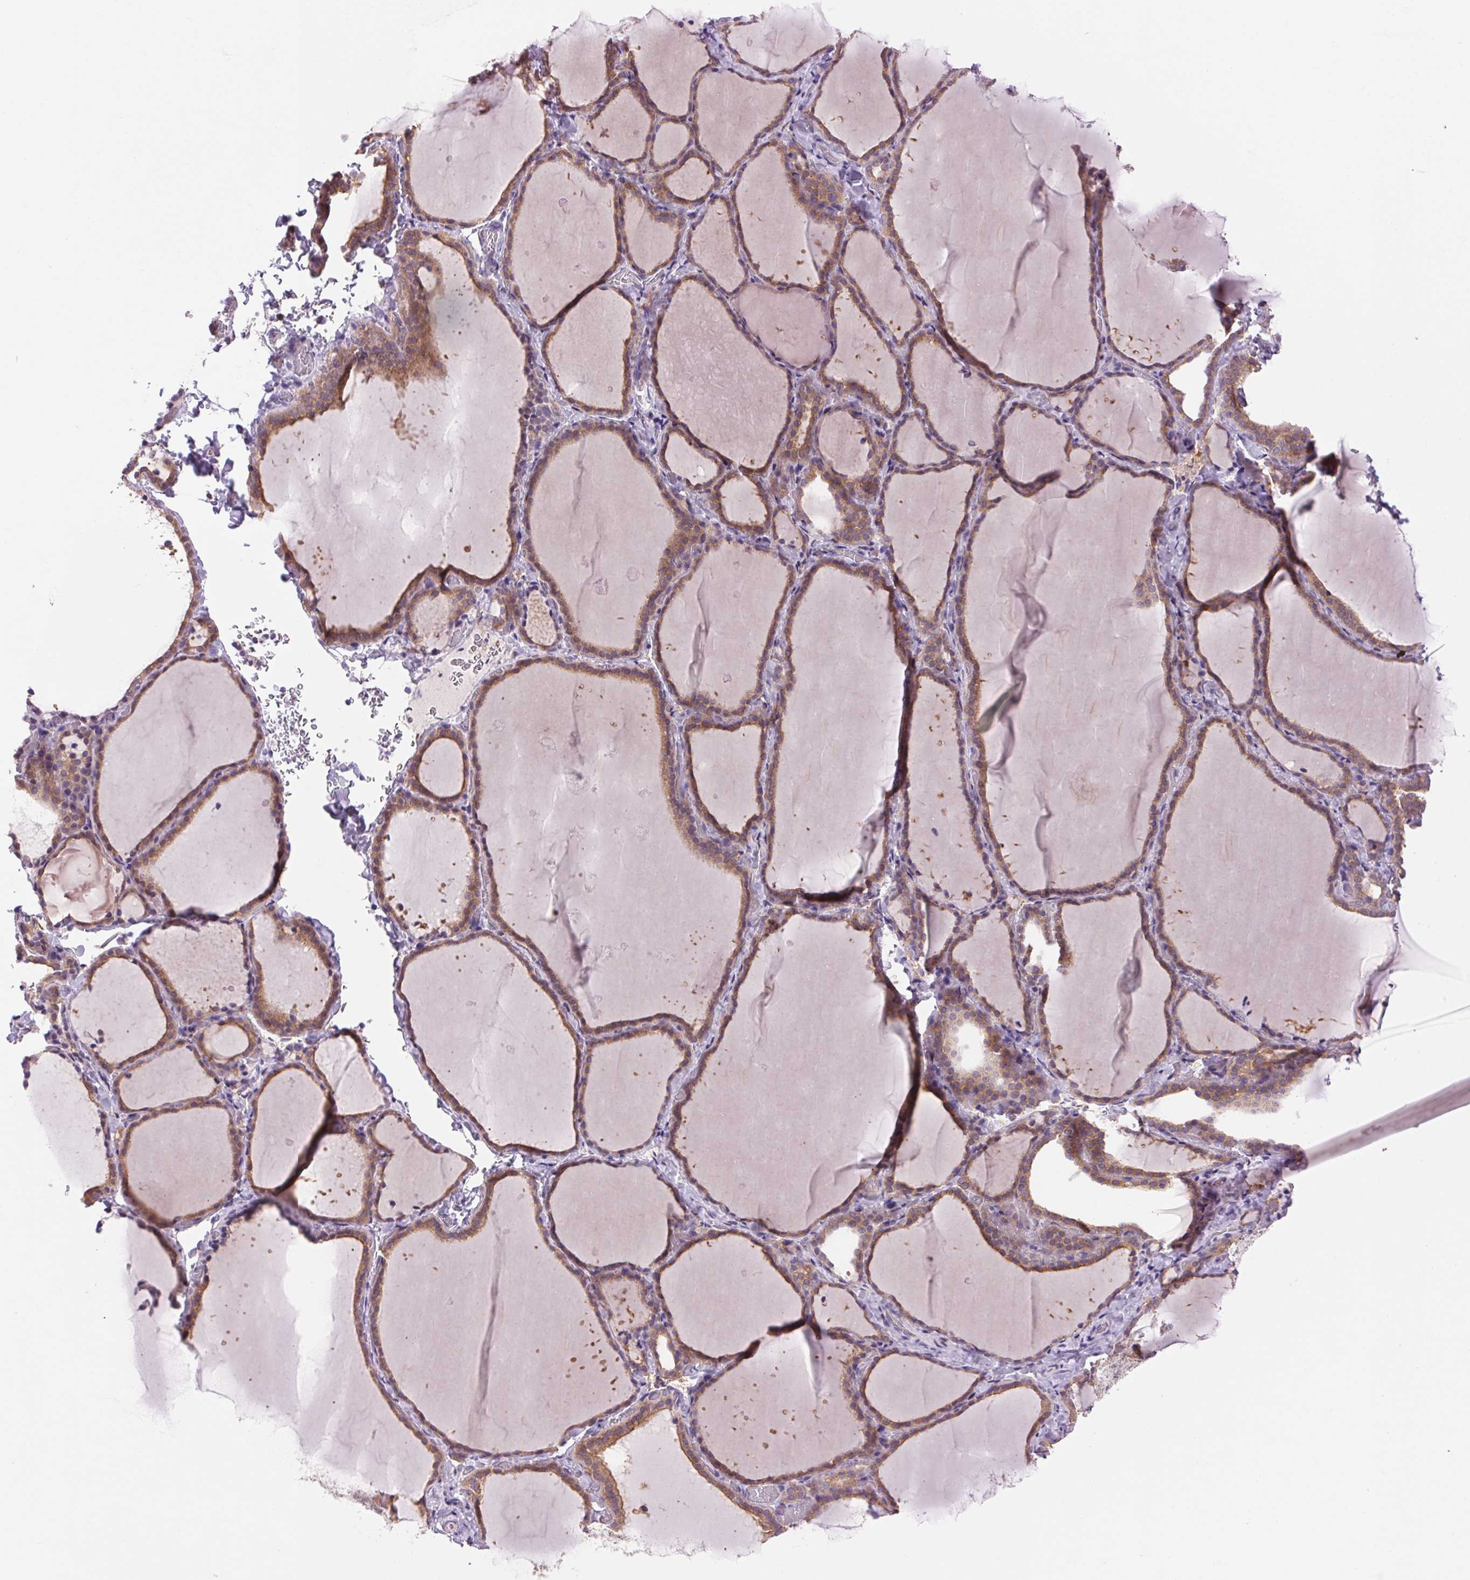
{"staining": {"intensity": "moderate", "quantity": ">75%", "location": "cytoplasmic/membranous"}, "tissue": "thyroid gland", "cell_type": "Glandular cells", "image_type": "normal", "snomed": [{"axis": "morphology", "description": "Normal tissue, NOS"}, {"axis": "topography", "description": "Thyroid gland"}], "caption": "DAB immunohistochemical staining of benign human thyroid gland shows moderate cytoplasmic/membranous protein expression in approximately >75% of glandular cells.", "gene": "SOWAHC", "patient": {"sex": "female", "age": 22}}